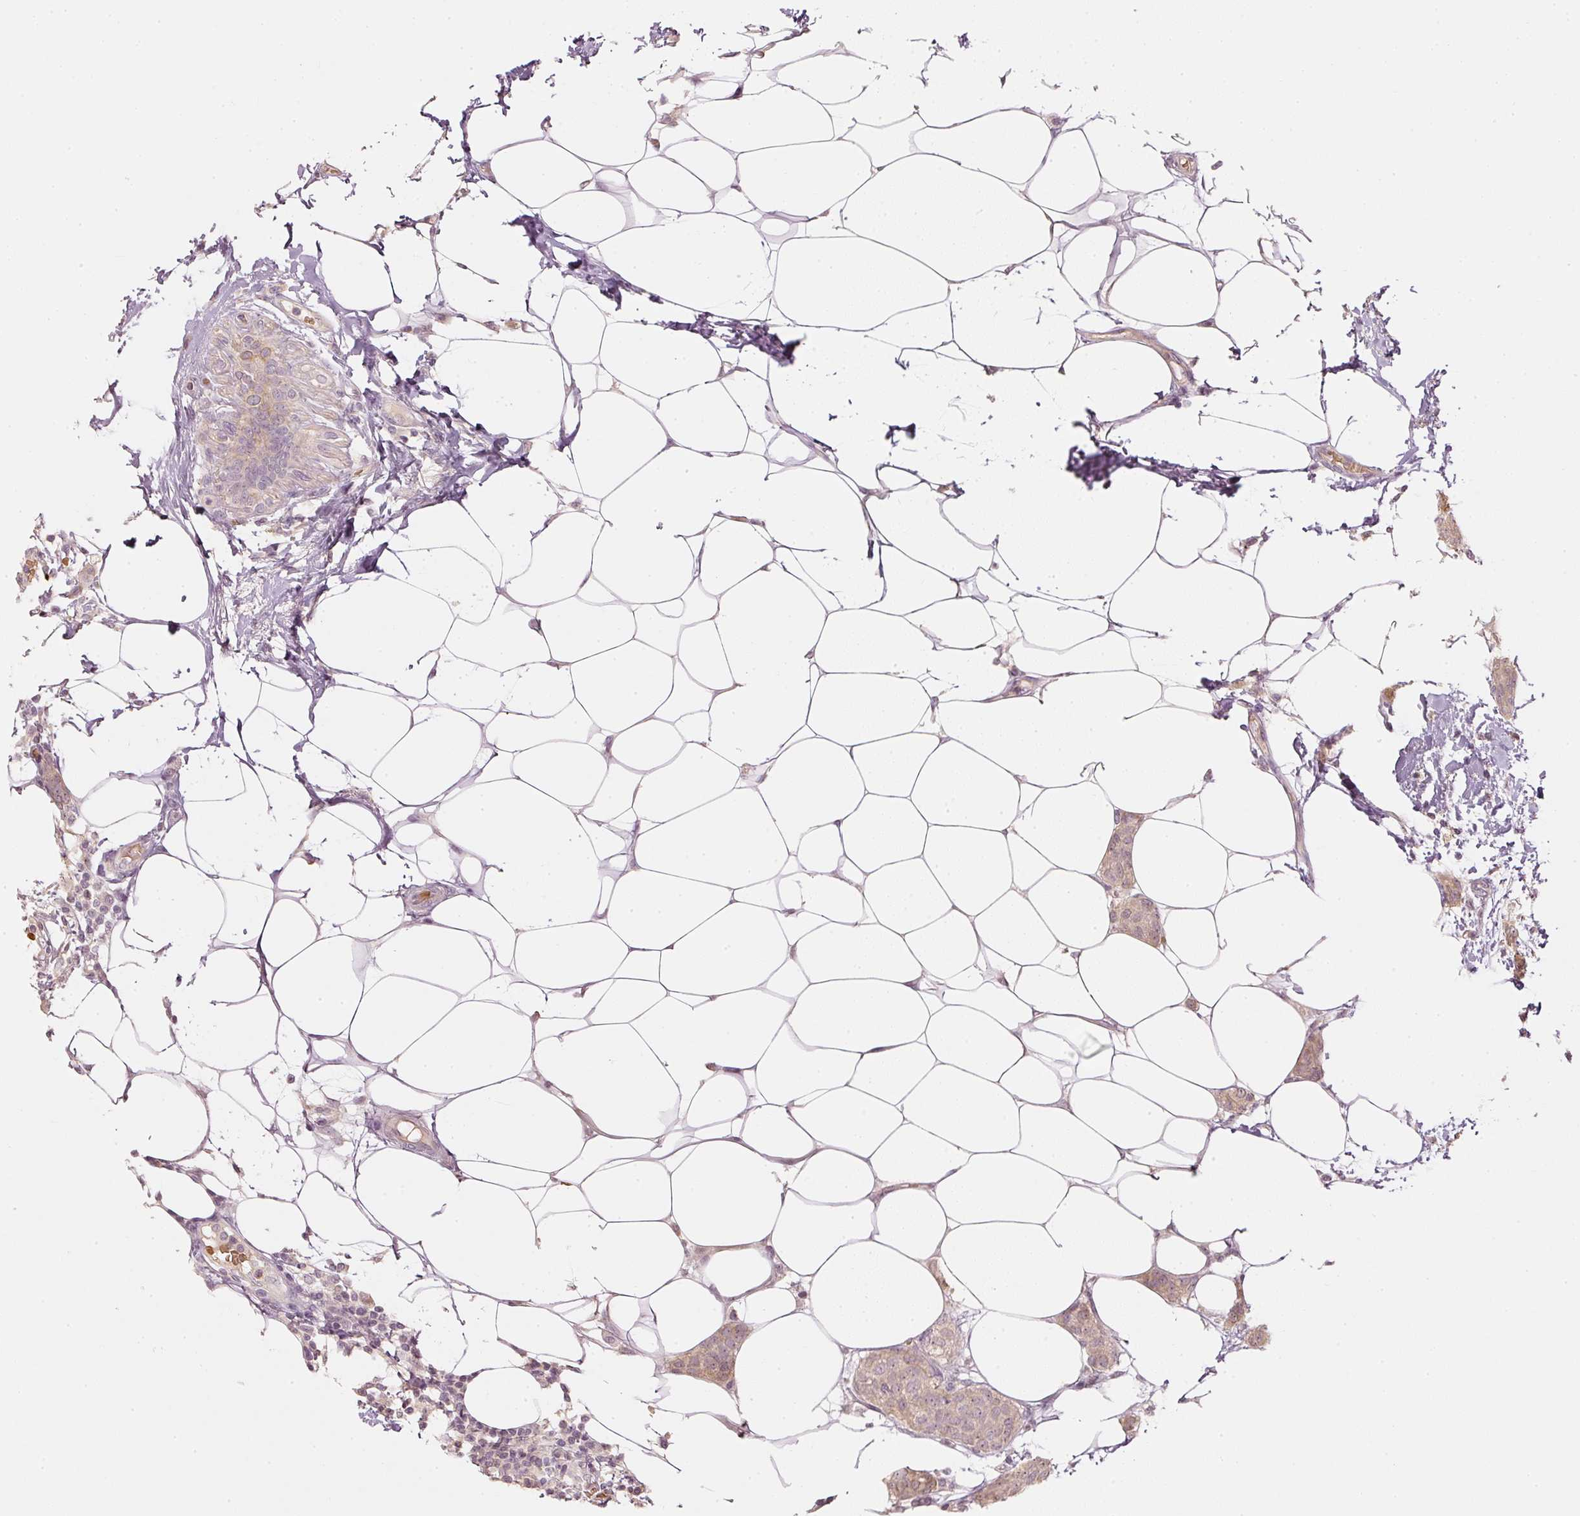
{"staining": {"intensity": "weak", "quantity": ">75%", "location": "cytoplasmic/membranous"}, "tissue": "breast cancer", "cell_type": "Tumor cells", "image_type": "cancer", "snomed": [{"axis": "morphology", "description": "Duct carcinoma"}, {"axis": "topography", "description": "Breast"}], "caption": "Invasive ductal carcinoma (breast) tissue displays weak cytoplasmic/membranous staining in about >75% of tumor cells, visualized by immunohistochemistry. The staining was performed using DAB, with brown indicating positive protein expression. Nuclei are stained blue with hematoxylin.", "gene": "GZMA", "patient": {"sex": "female", "age": 72}}